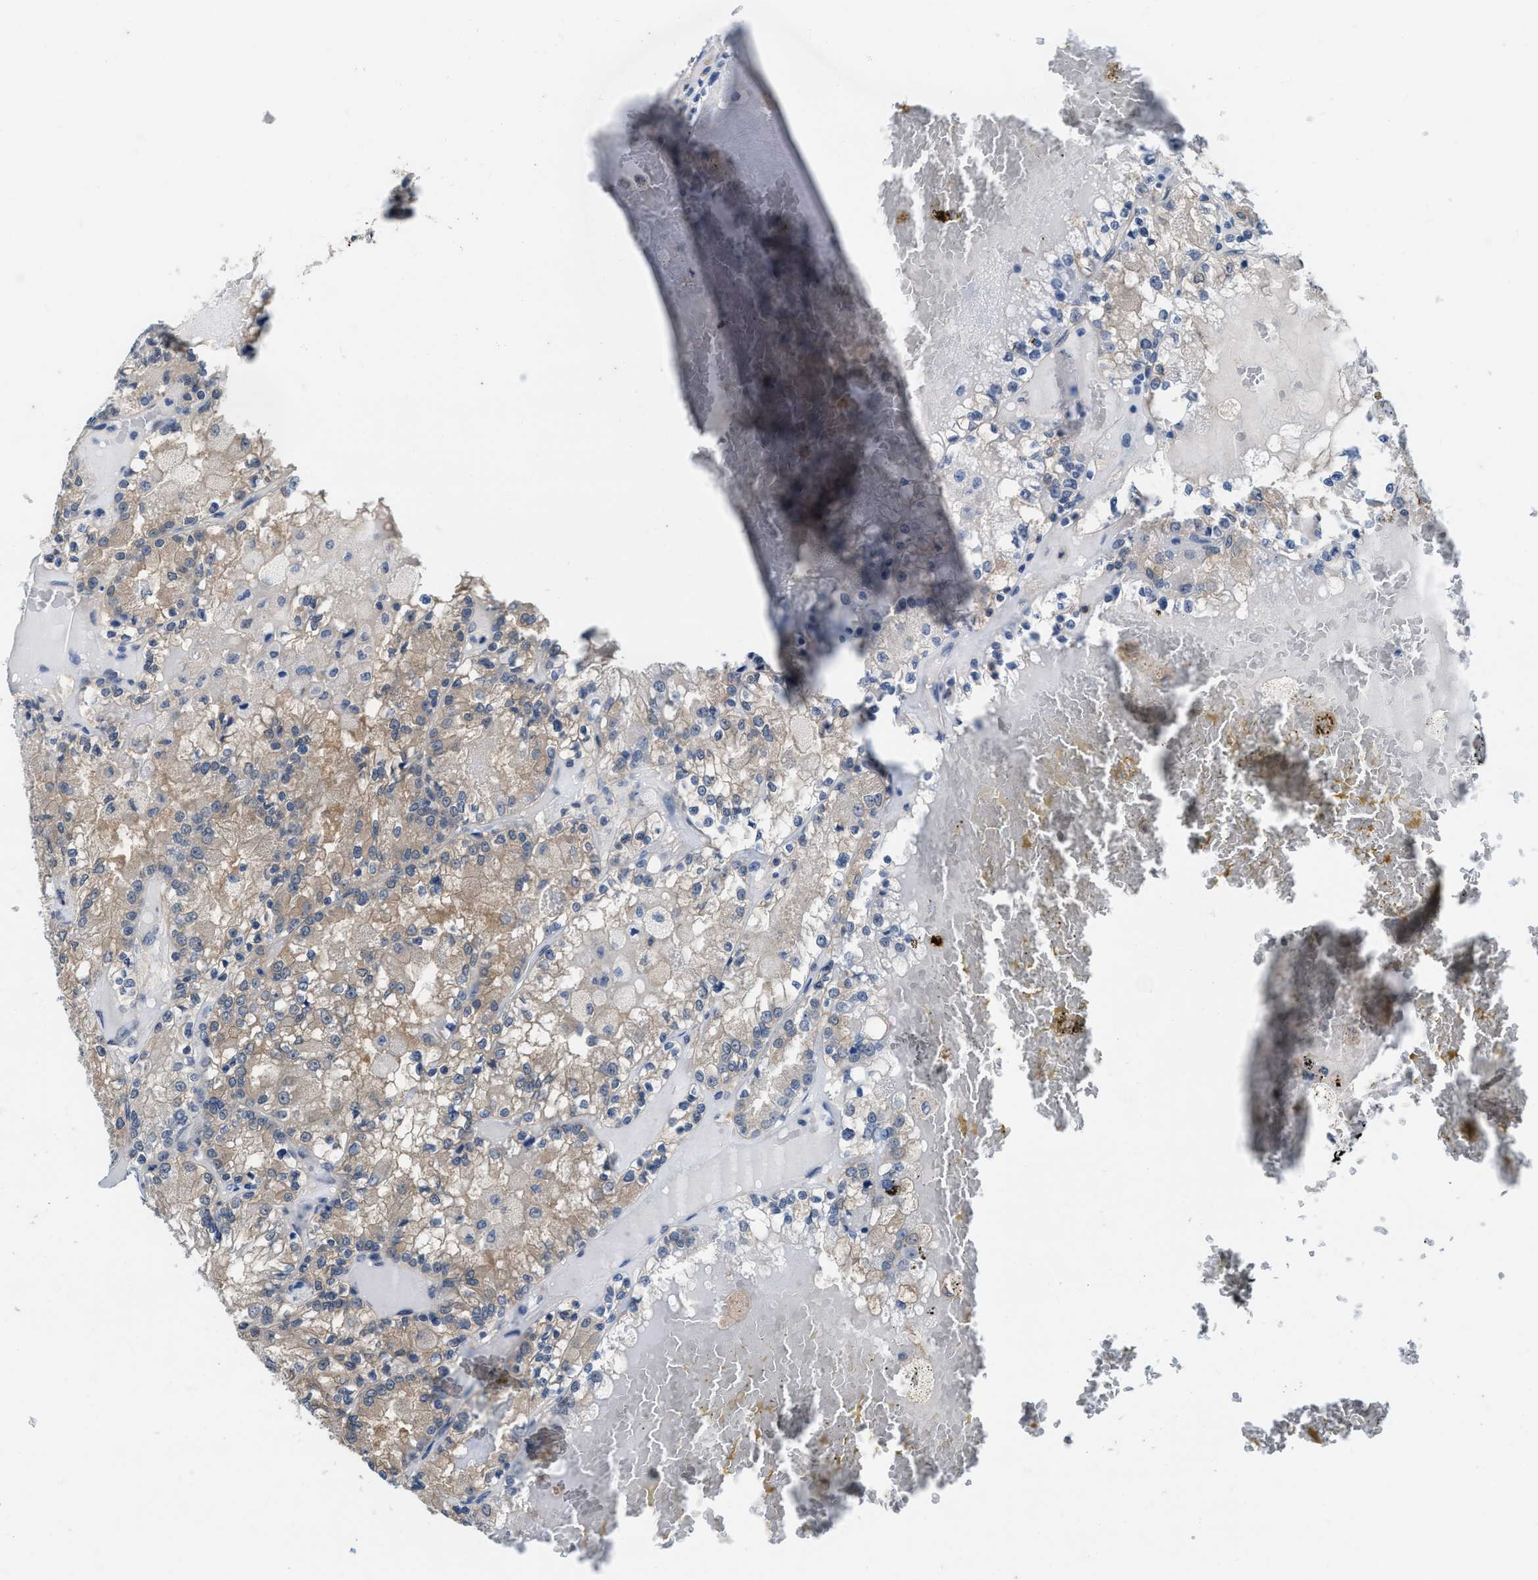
{"staining": {"intensity": "weak", "quantity": ">75%", "location": "cytoplasmic/membranous"}, "tissue": "renal cancer", "cell_type": "Tumor cells", "image_type": "cancer", "snomed": [{"axis": "morphology", "description": "Adenocarcinoma, NOS"}, {"axis": "topography", "description": "Kidney"}], "caption": "Protein expression analysis of renal cancer (adenocarcinoma) exhibits weak cytoplasmic/membranous positivity in about >75% of tumor cells.", "gene": "NUDT5", "patient": {"sex": "female", "age": 56}}